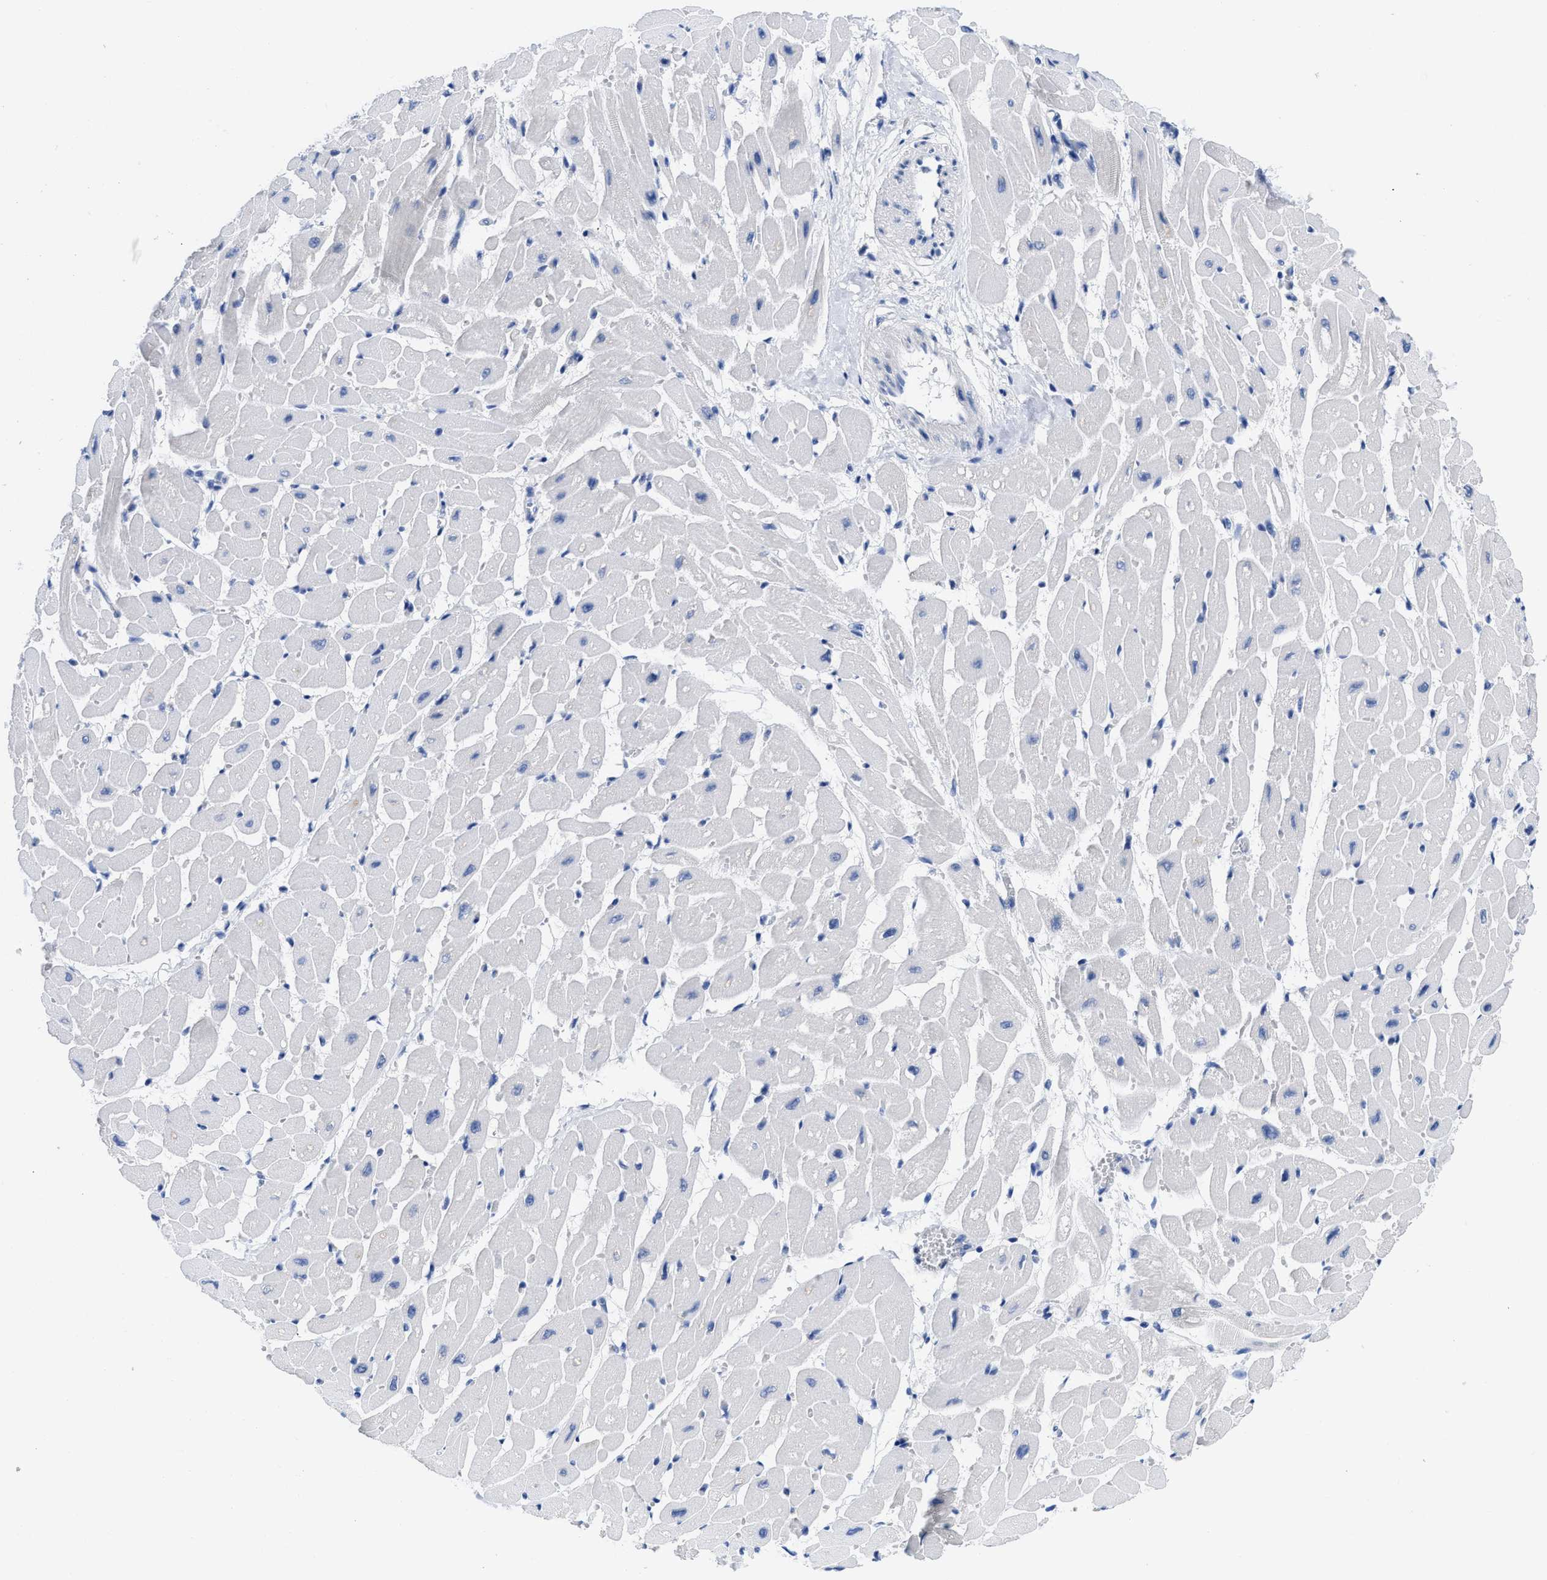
{"staining": {"intensity": "negative", "quantity": "none", "location": "none"}, "tissue": "heart muscle", "cell_type": "Cardiomyocytes", "image_type": "normal", "snomed": [{"axis": "morphology", "description": "Normal tissue, NOS"}, {"axis": "topography", "description": "Heart"}], "caption": "The immunohistochemistry (IHC) photomicrograph has no significant staining in cardiomyocytes of heart muscle.", "gene": "PYY", "patient": {"sex": "male", "age": 45}}